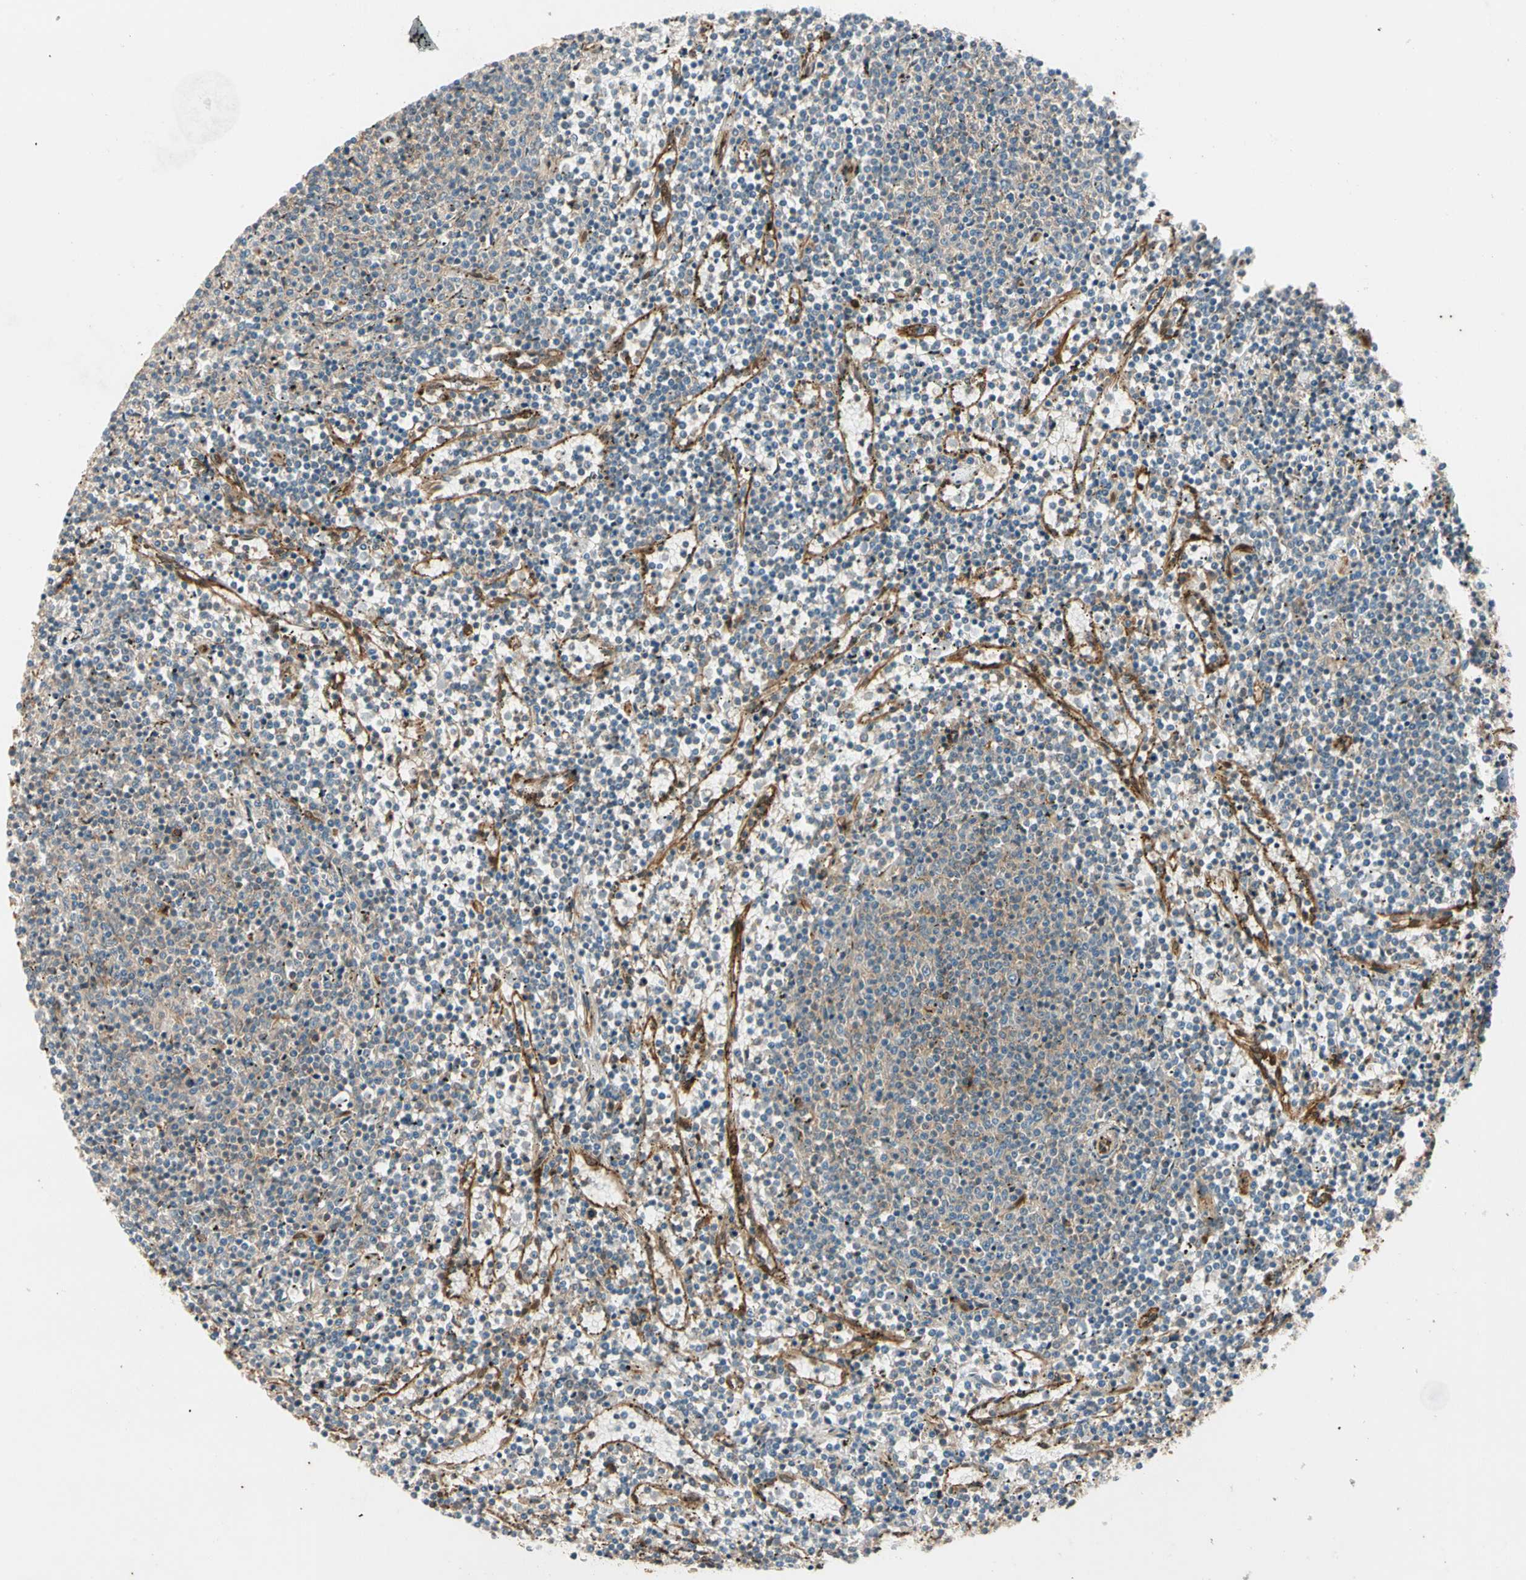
{"staining": {"intensity": "weak", "quantity": "25%-75%", "location": "cytoplasmic/membranous"}, "tissue": "lymphoma", "cell_type": "Tumor cells", "image_type": "cancer", "snomed": [{"axis": "morphology", "description": "Malignant lymphoma, non-Hodgkin's type, Low grade"}, {"axis": "topography", "description": "Spleen"}], "caption": "A photomicrograph of low-grade malignant lymphoma, non-Hodgkin's type stained for a protein demonstrates weak cytoplasmic/membranous brown staining in tumor cells. Using DAB (3,3'-diaminobenzidine) (brown) and hematoxylin (blue) stains, captured at high magnification using brightfield microscopy.", "gene": "ROCK2", "patient": {"sex": "female", "age": 50}}